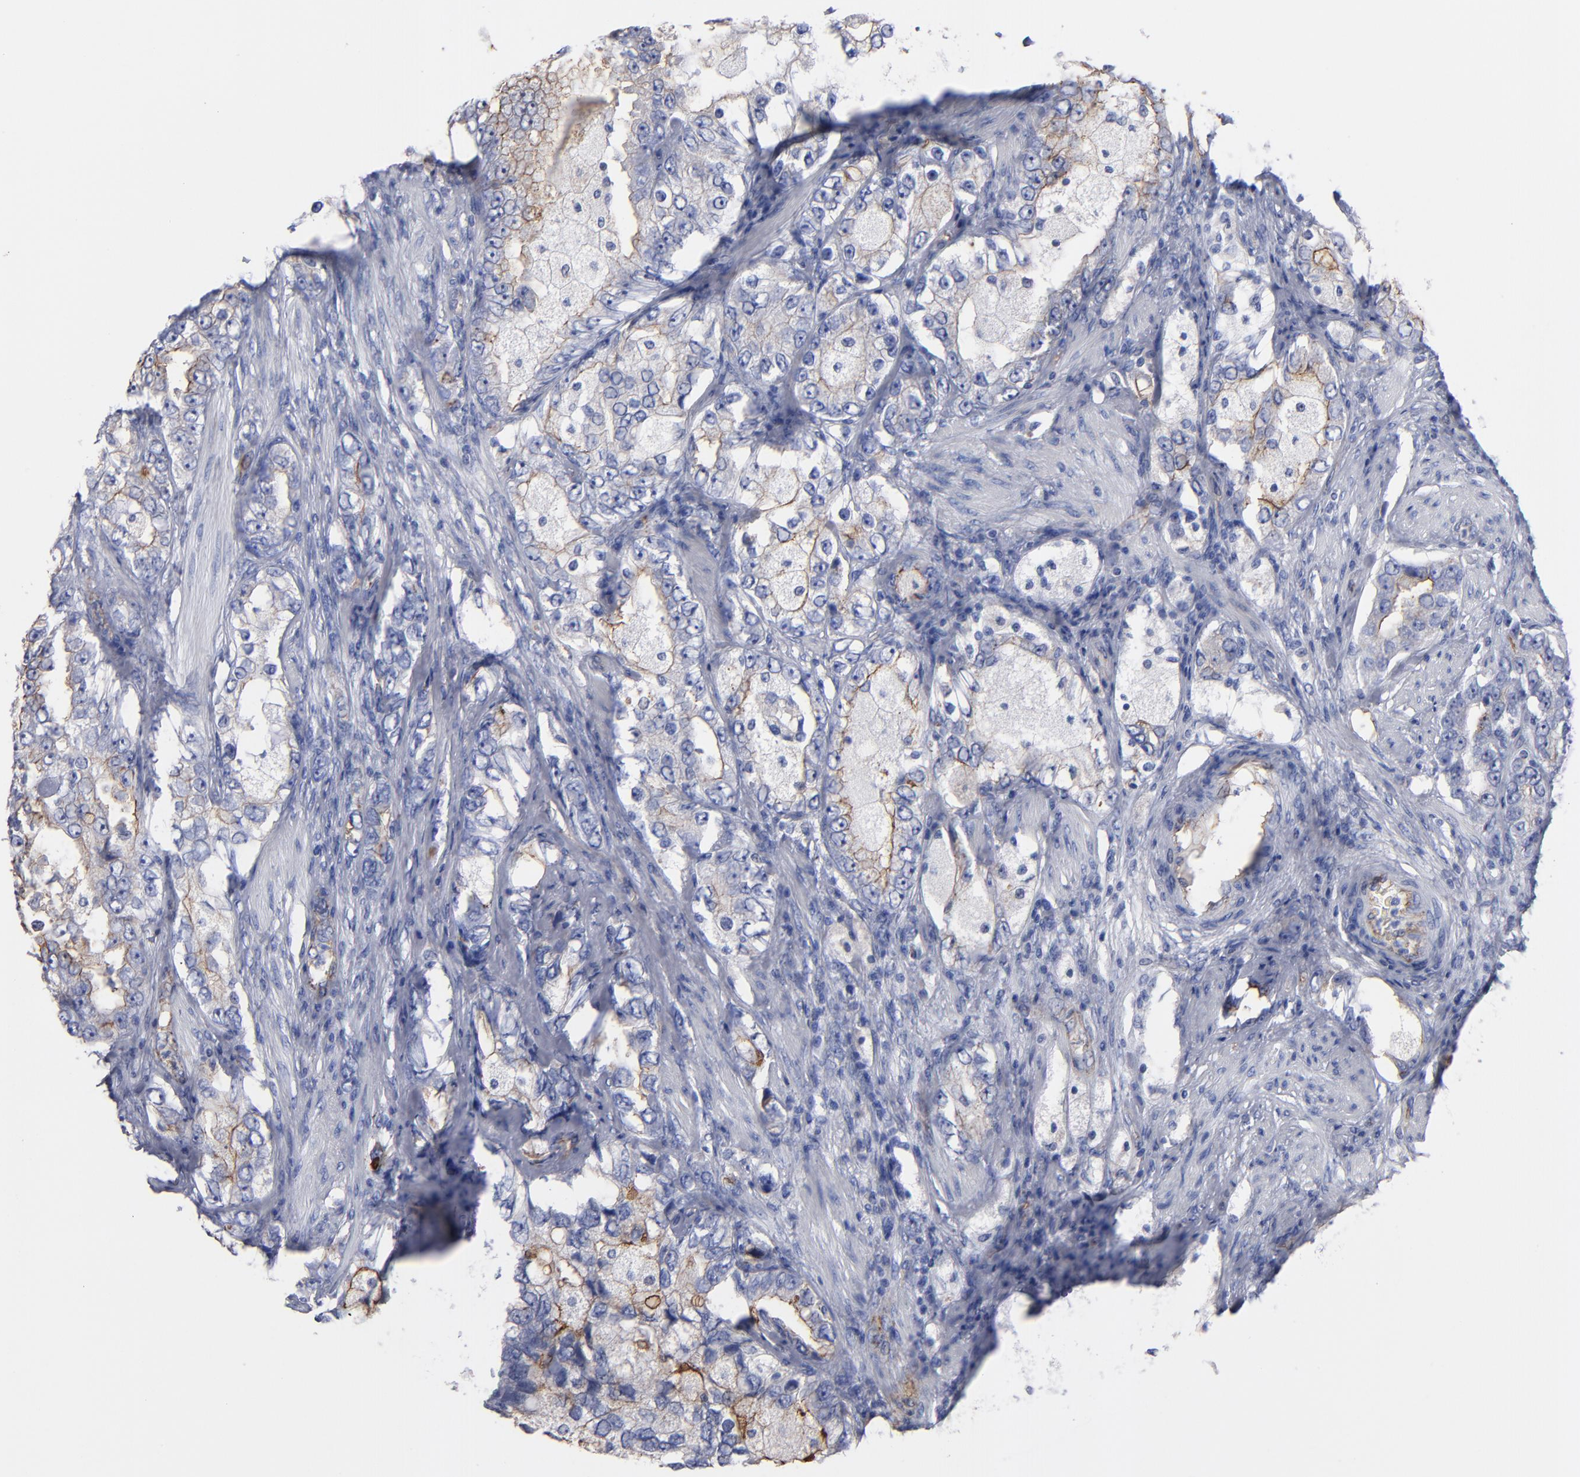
{"staining": {"intensity": "weak", "quantity": "<25%", "location": "cytoplasmic/membranous"}, "tissue": "prostate cancer", "cell_type": "Tumor cells", "image_type": "cancer", "snomed": [{"axis": "morphology", "description": "Adenocarcinoma, High grade"}, {"axis": "topography", "description": "Prostate"}], "caption": "DAB (3,3'-diaminobenzidine) immunohistochemical staining of human adenocarcinoma (high-grade) (prostate) shows no significant staining in tumor cells. The staining is performed using DAB (3,3'-diaminobenzidine) brown chromogen with nuclei counter-stained in using hematoxylin.", "gene": "TM4SF1", "patient": {"sex": "male", "age": 63}}